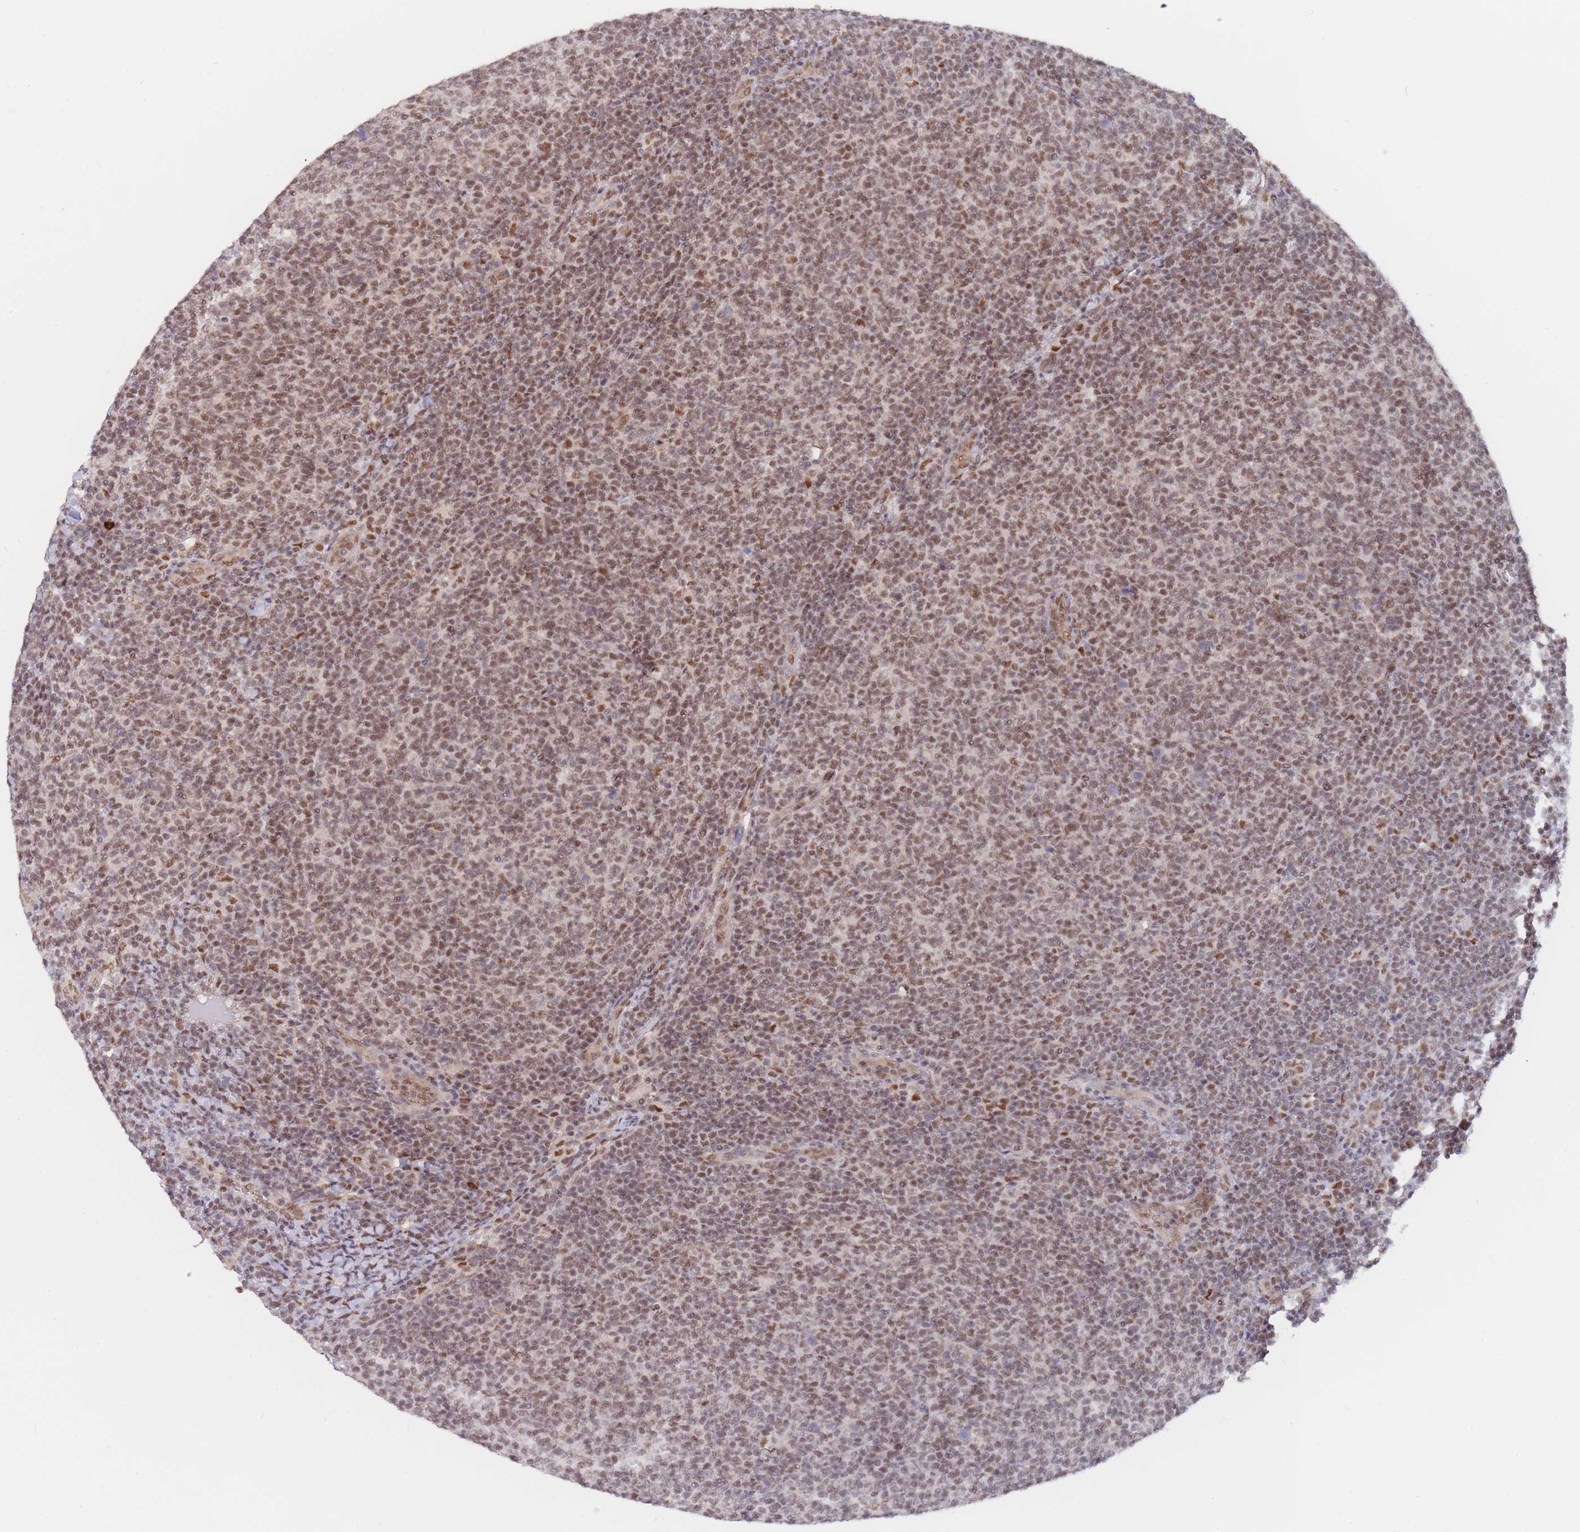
{"staining": {"intensity": "moderate", "quantity": ">75%", "location": "nuclear"}, "tissue": "lymphoma", "cell_type": "Tumor cells", "image_type": "cancer", "snomed": [{"axis": "morphology", "description": "Malignant lymphoma, non-Hodgkin's type, Low grade"}, {"axis": "topography", "description": "Lymph node"}], "caption": "The photomicrograph shows a brown stain indicating the presence of a protein in the nuclear of tumor cells in low-grade malignant lymphoma, non-Hodgkin's type.", "gene": "SMAD9", "patient": {"sex": "male", "age": 66}}